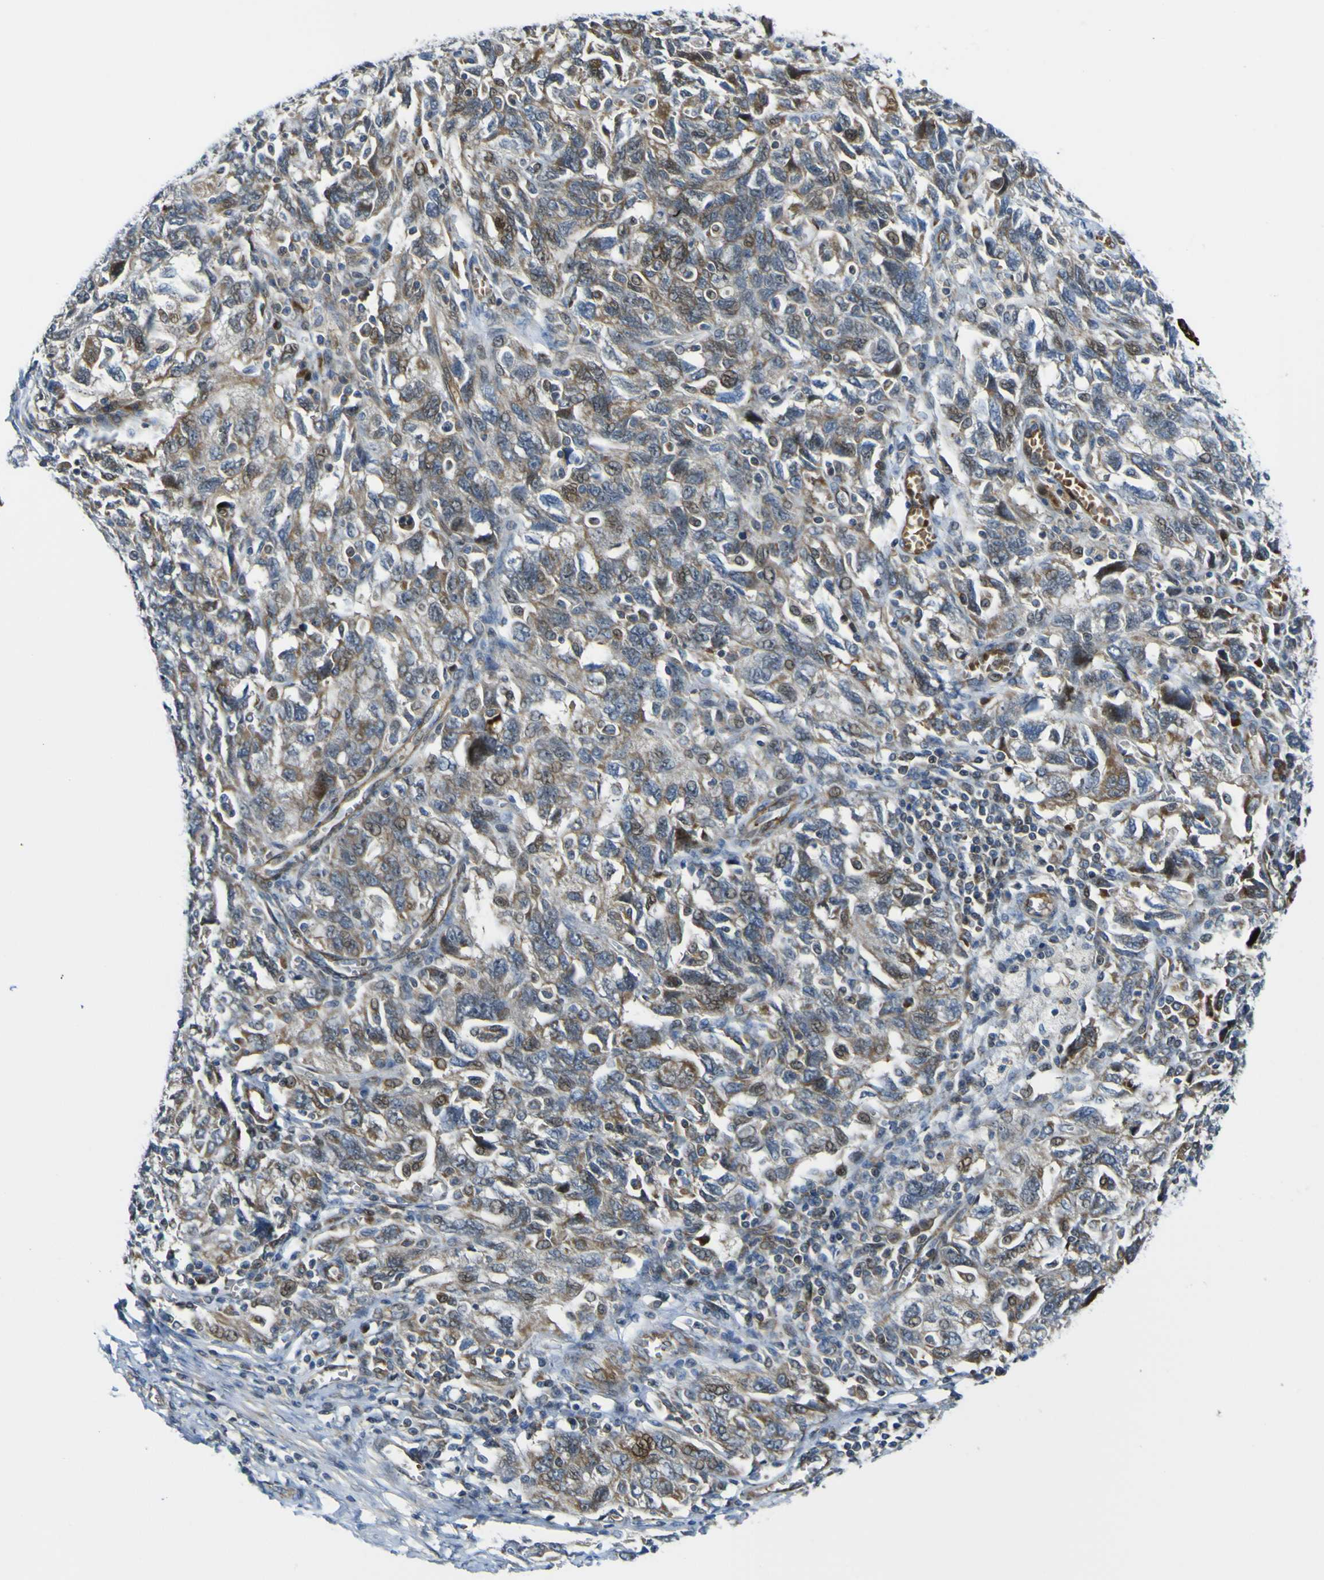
{"staining": {"intensity": "strong", "quantity": "25%-75%", "location": "cytoplasmic/membranous,nuclear"}, "tissue": "ovarian cancer", "cell_type": "Tumor cells", "image_type": "cancer", "snomed": [{"axis": "morphology", "description": "Carcinoma, NOS"}, {"axis": "morphology", "description": "Cystadenocarcinoma, serous, NOS"}, {"axis": "topography", "description": "Ovary"}], "caption": "Protein expression by IHC exhibits strong cytoplasmic/membranous and nuclear expression in about 25%-75% of tumor cells in ovarian cancer. (brown staining indicates protein expression, while blue staining denotes nuclei).", "gene": "KDM7A", "patient": {"sex": "female", "age": 69}}